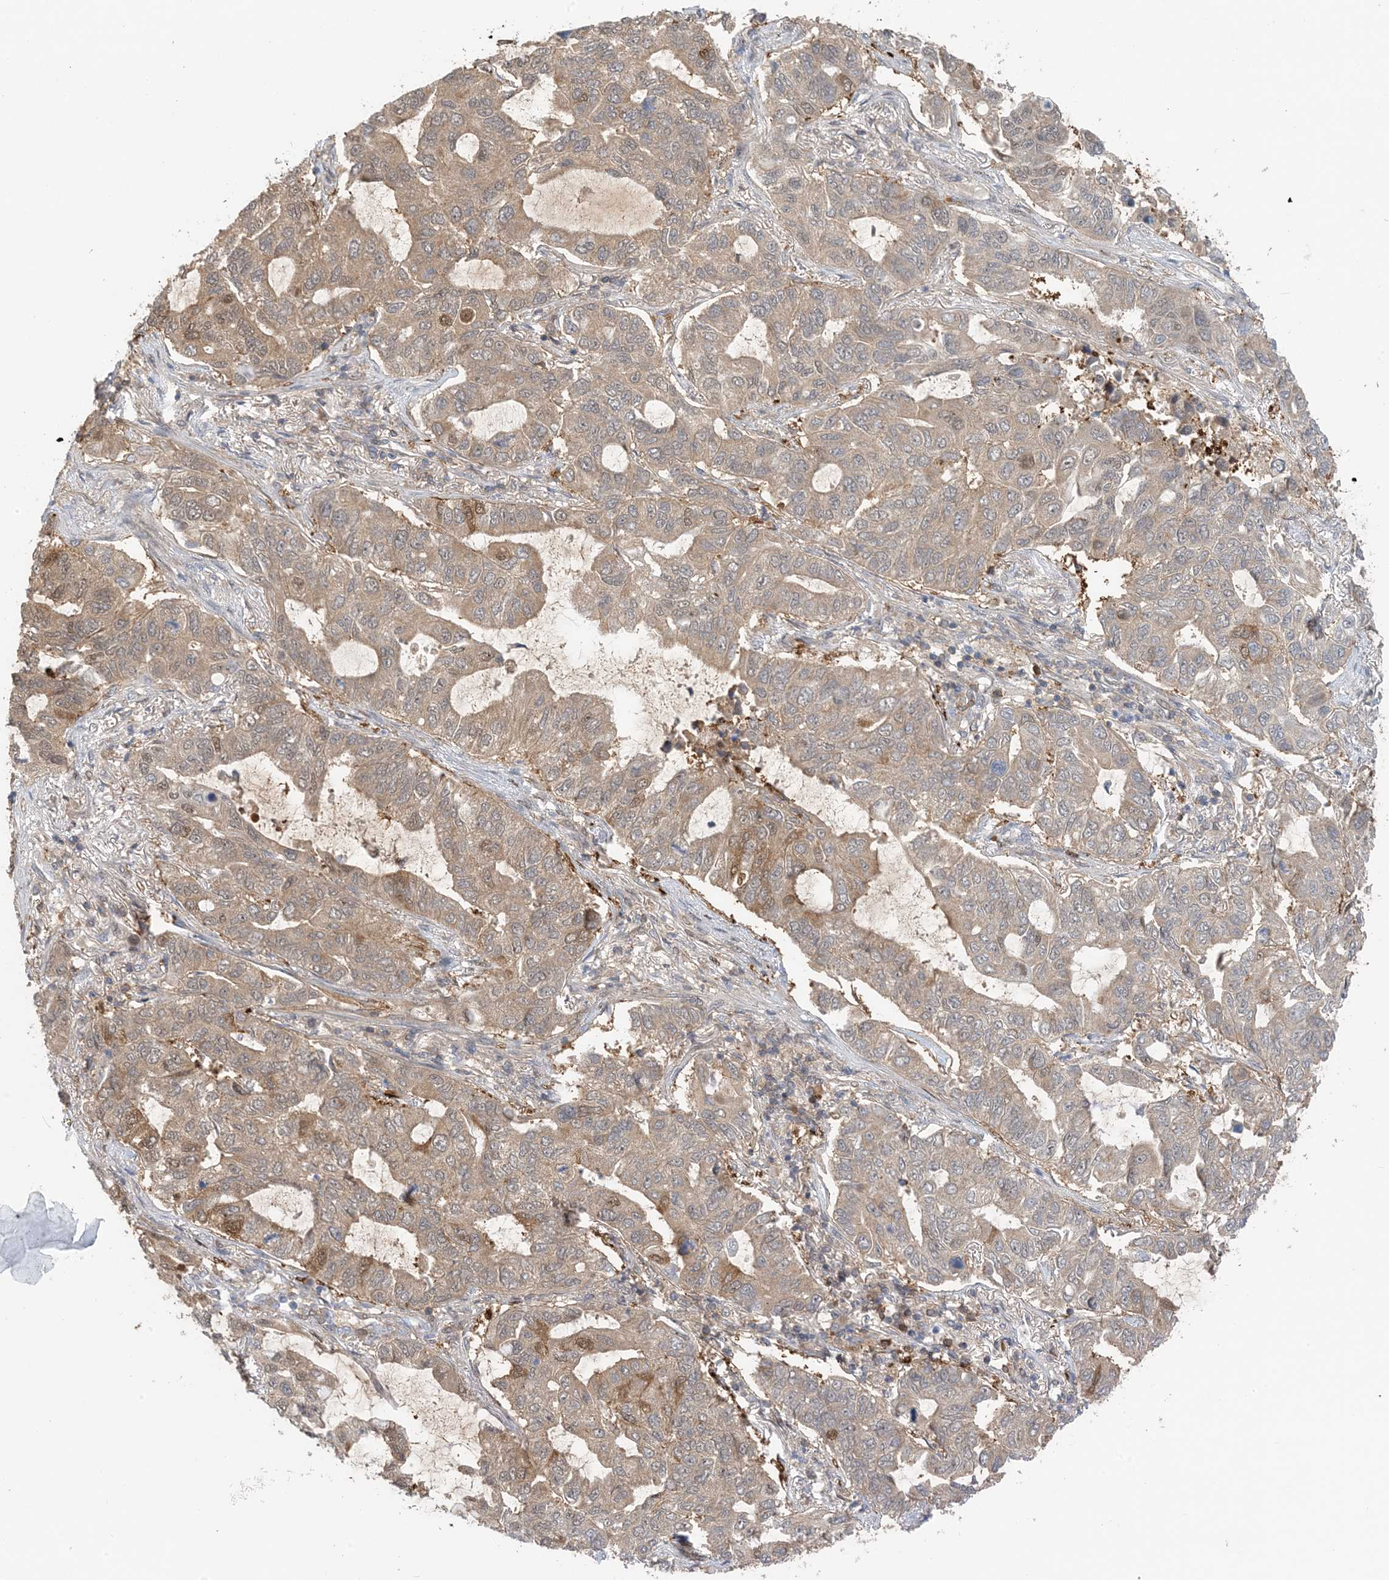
{"staining": {"intensity": "weak", "quantity": "25%-75%", "location": "cytoplasmic/membranous,nuclear"}, "tissue": "lung cancer", "cell_type": "Tumor cells", "image_type": "cancer", "snomed": [{"axis": "morphology", "description": "Adenocarcinoma, NOS"}, {"axis": "topography", "description": "Lung"}], "caption": "About 25%-75% of tumor cells in human adenocarcinoma (lung) reveal weak cytoplasmic/membranous and nuclear protein staining as visualized by brown immunohistochemical staining.", "gene": "ZC3H12A", "patient": {"sex": "male", "age": 64}}